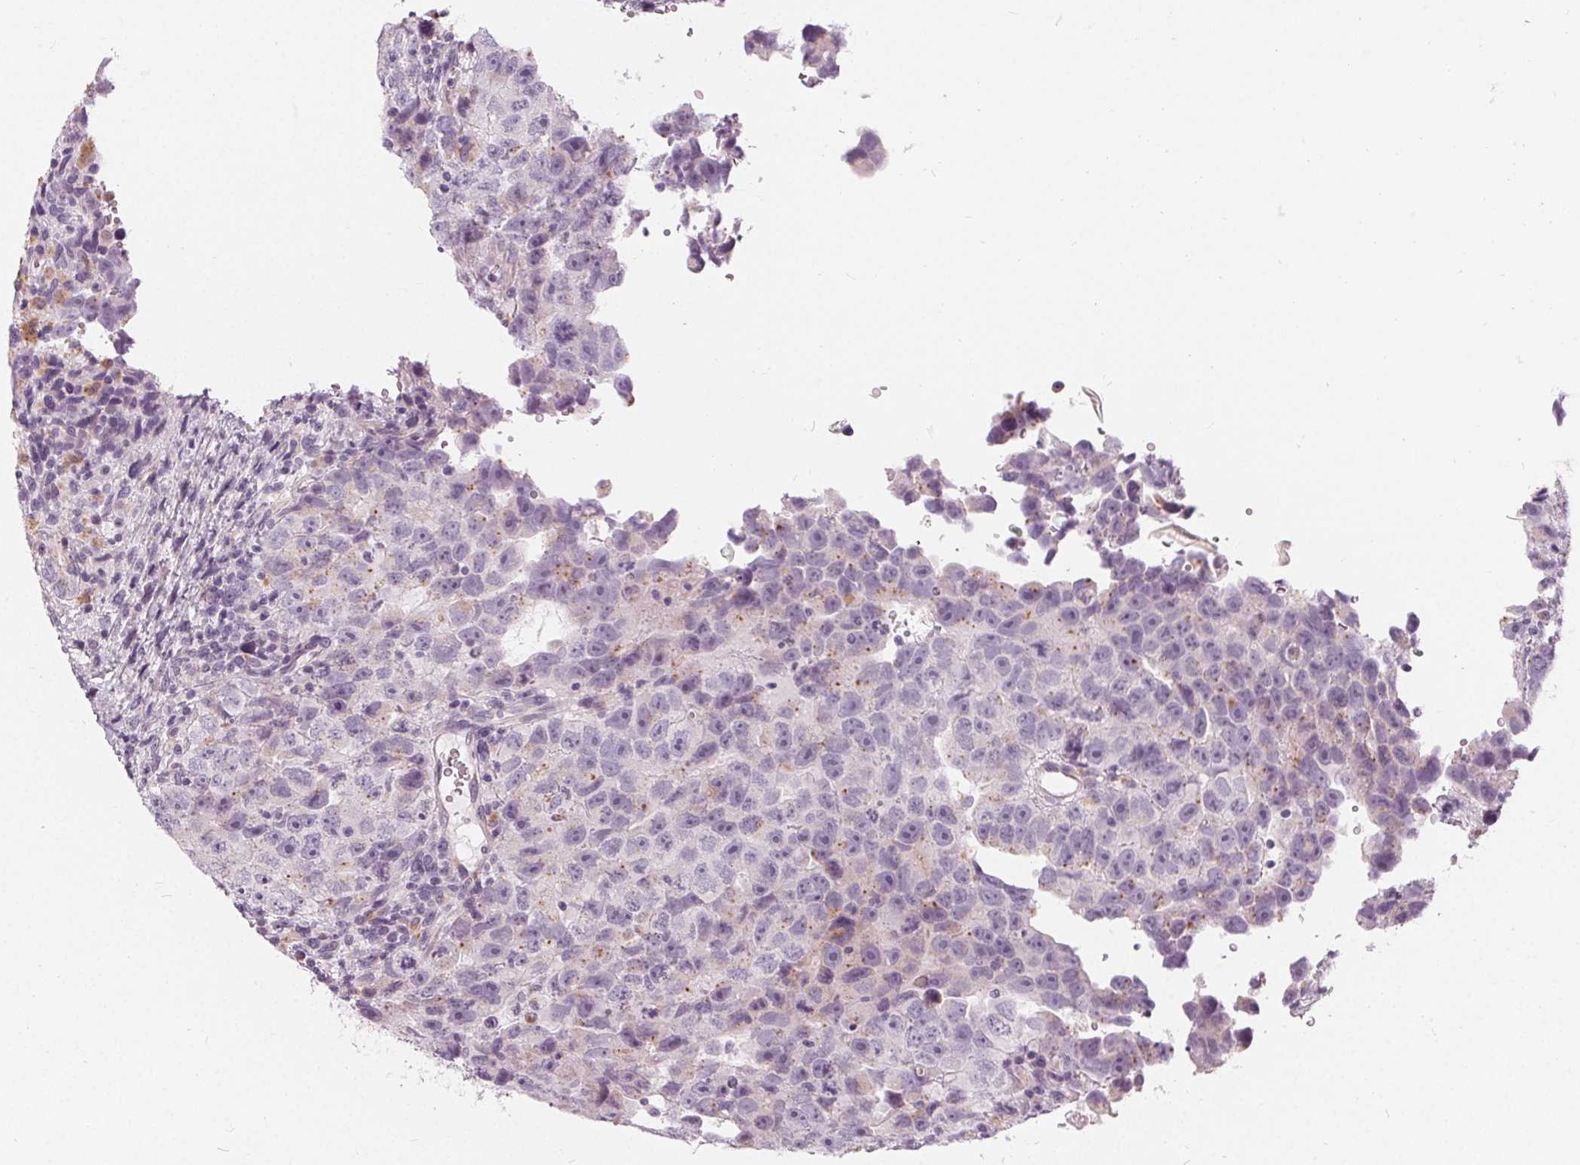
{"staining": {"intensity": "weak", "quantity": "<25%", "location": "cytoplasmic/membranous"}, "tissue": "testis cancer", "cell_type": "Tumor cells", "image_type": "cancer", "snomed": [{"axis": "morphology", "description": "Carcinoma, Embryonal, NOS"}, {"axis": "topography", "description": "Testis"}], "caption": "Immunohistochemistry (IHC) histopathology image of embryonal carcinoma (testis) stained for a protein (brown), which reveals no positivity in tumor cells. The staining was performed using DAB (3,3'-diaminobenzidine) to visualize the protein expression in brown, while the nuclei were stained in blue with hematoxylin (Magnification: 20x).", "gene": "HOPX", "patient": {"sex": "male", "age": 24}}